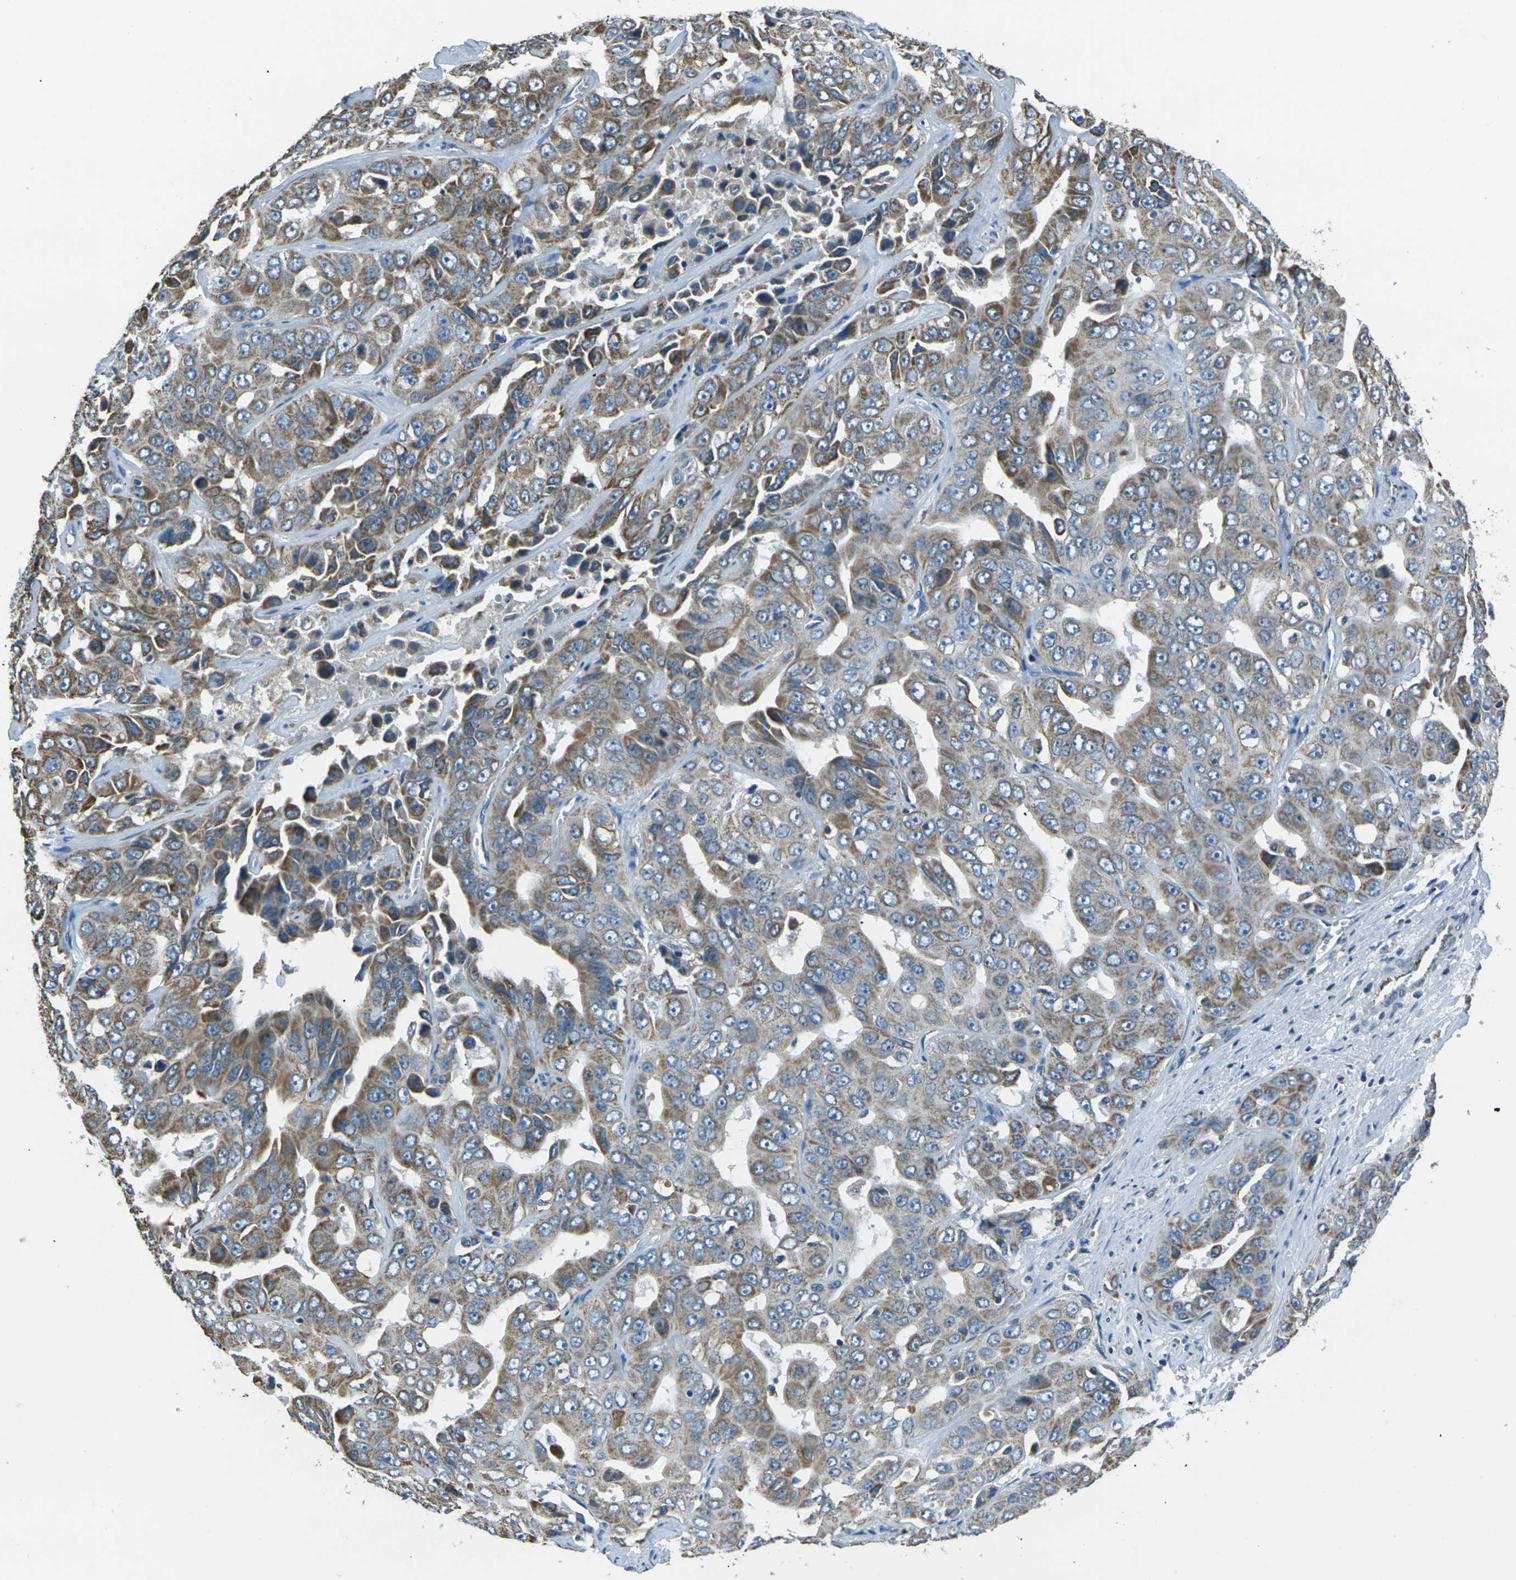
{"staining": {"intensity": "moderate", "quantity": ">75%", "location": "cytoplasmic/membranous"}, "tissue": "liver cancer", "cell_type": "Tumor cells", "image_type": "cancer", "snomed": [{"axis": "morphology", "description": "Cholangiocarcinoma"}, {"axis": "topography", "description": "Liver"}], "caption": "A brown stain highlights moderate cytoplasmic/membranous expression of a protein in cholangiocarcinoma (liver) tumor cells.", "gene": "IRF3", "patient": {"sex": "female", "age": 52}}